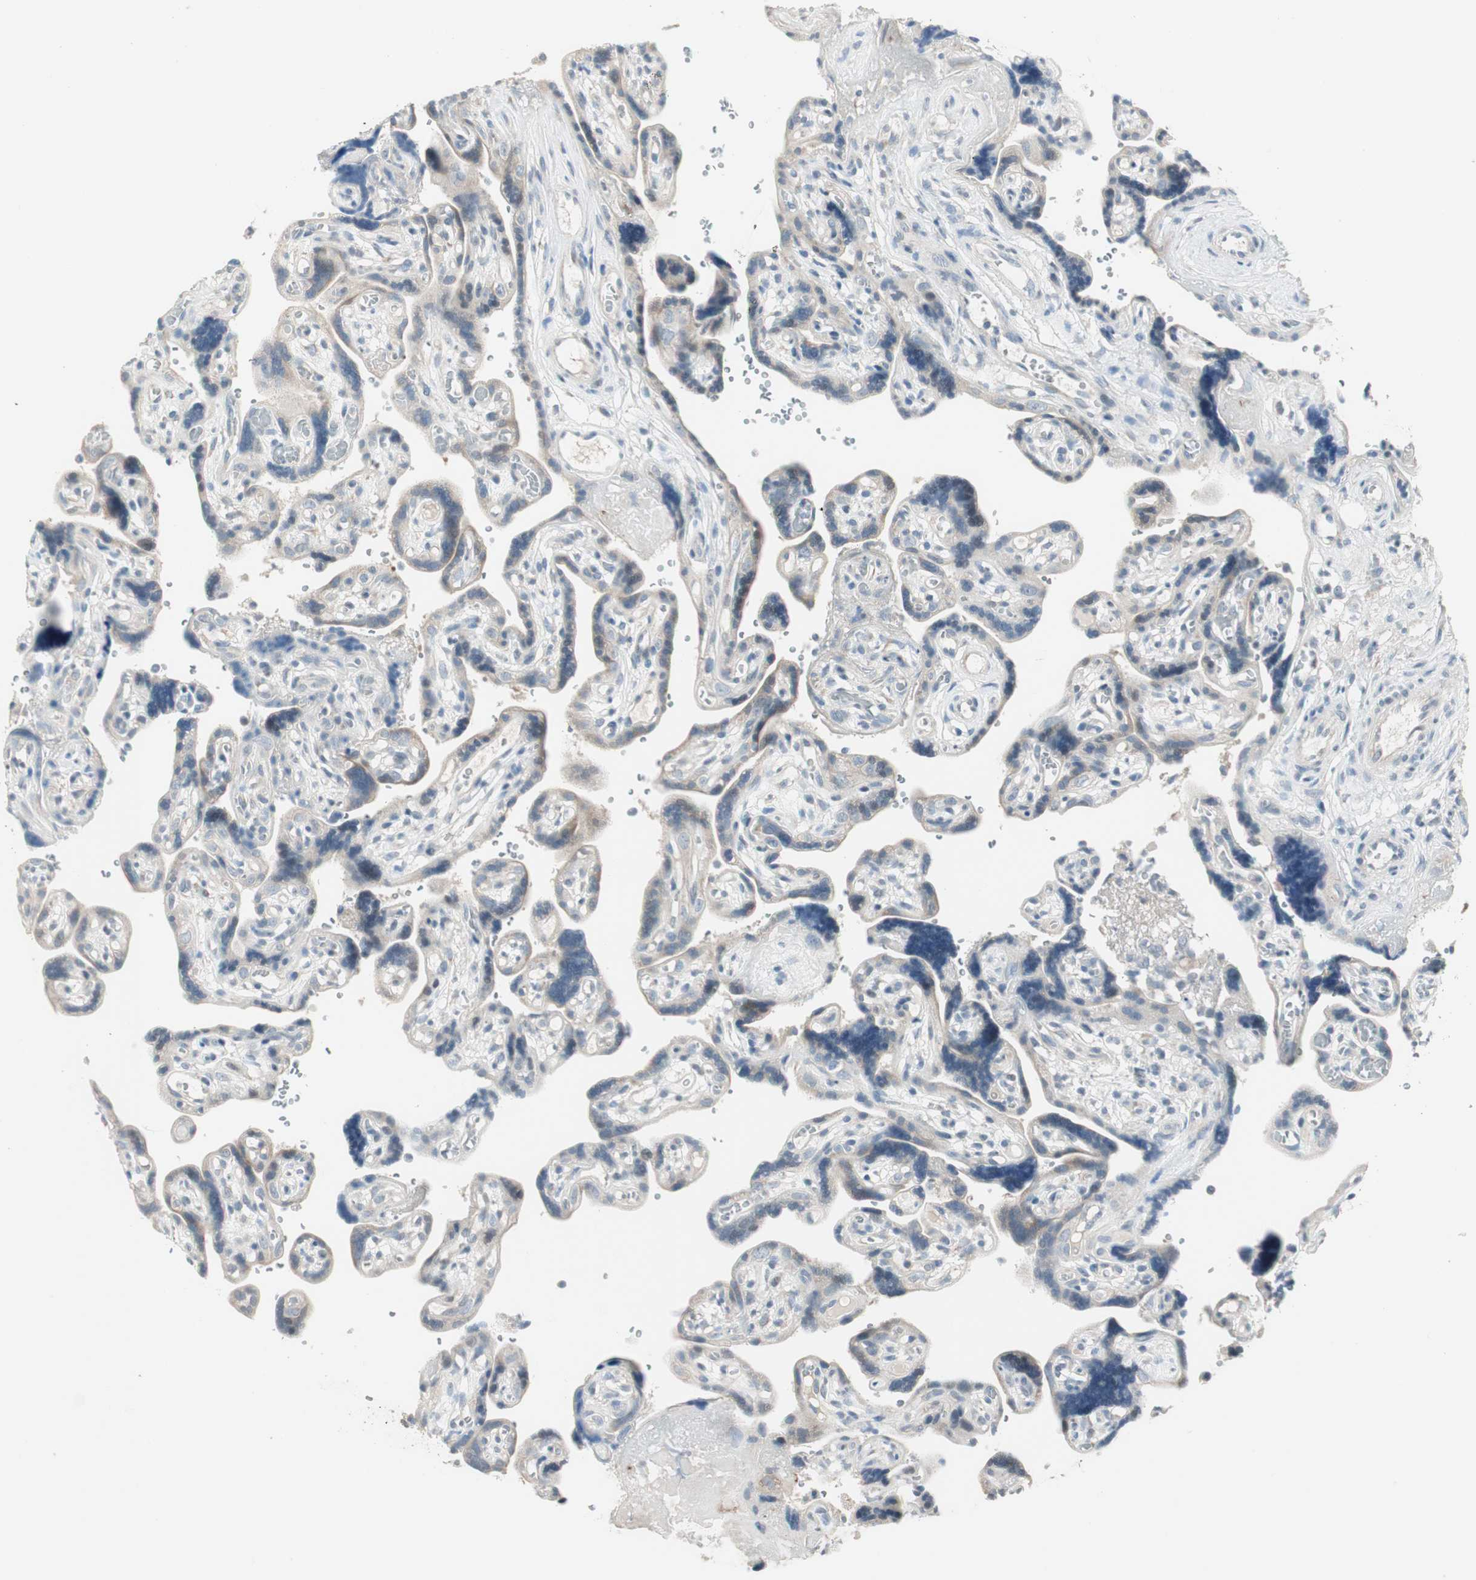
{"staining": {"intensity": "moderate", "quantity": ">75%", "location": "cytoplasmic/membranous"}, "tissue": "placenta", "cell_type": "Trophoblastic cells", "image_type": "normal", "snomed": [{"axis": "morphology", "description": "Normal tissue, NOS"}, {"axis": "topography", "description": "Placenta"}], "caption": "High-power microscopy captured an immunohistochemistry photomicrograph of benign placenta, revealing moderate cytoplasmic/membranous expression in approximately >75% of trophoblastic cells.", "gene": "PDZK1", "patient": {"sex": "female", "age": 30}}